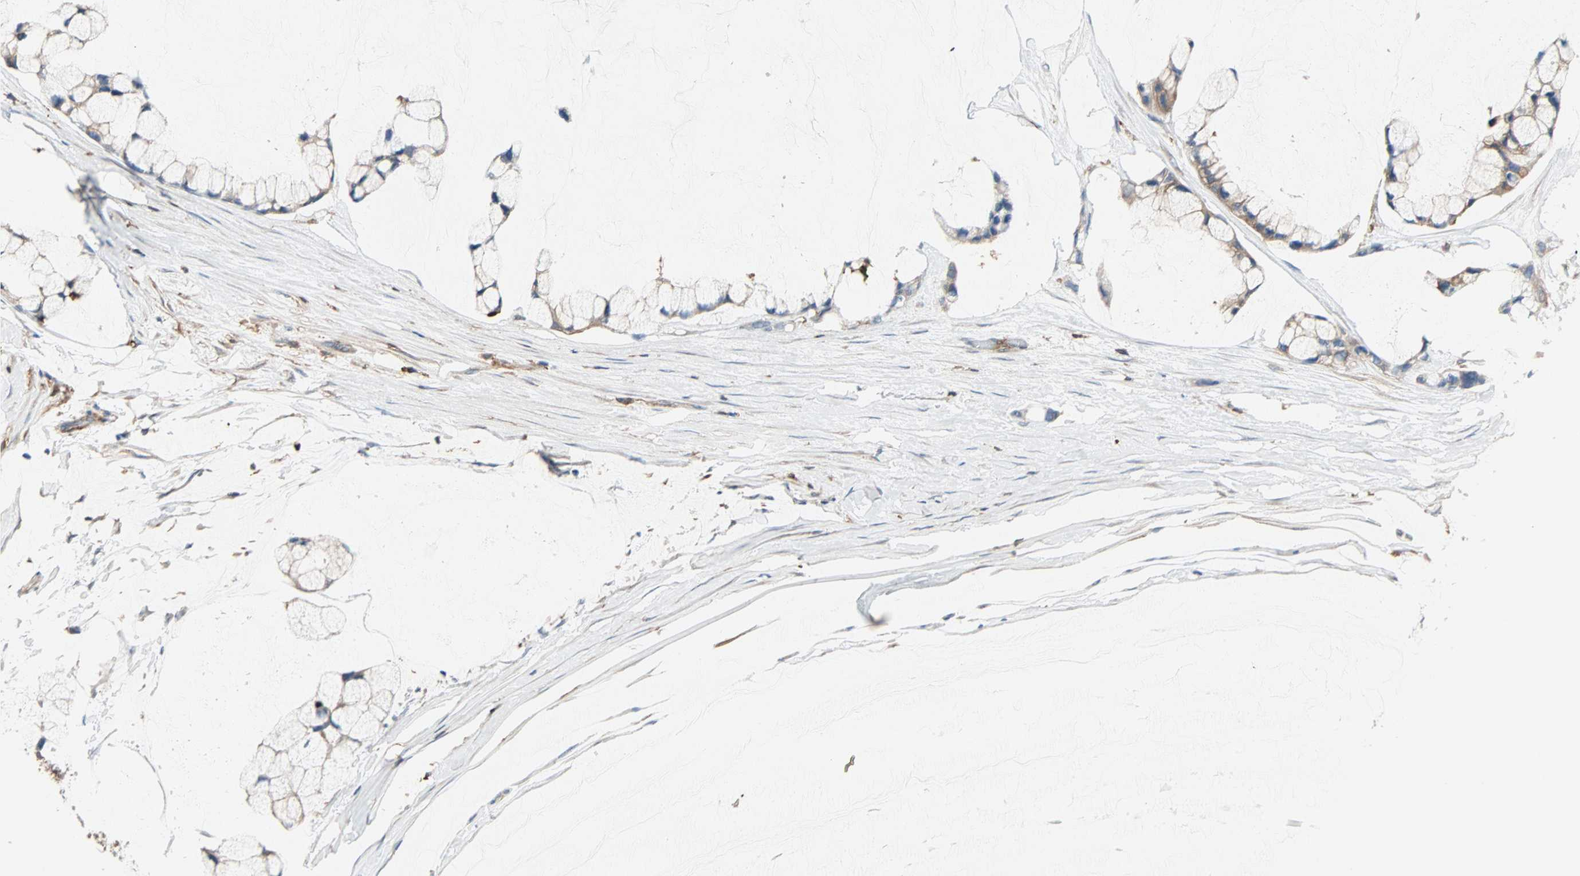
{"staining": {"intensity": "moderate", "quantity": ">75%", "location": "cytoplasmic/membranous"}, "tissue": "ovarian cancer", "cell_type": "Tumor cells", "image_type": "cancer", "snomed": [{"axis": "morphology", "description": "Cystadenocarcinoma, mucinous, NOS"}, {"axis": "topography", "description": "Ovary"}], "caption": "An image of human ovarian cancer (mucinous cystadenocarcinoma) stained for a protein displays moderate cytoplasmic/membranous brown staining in tumor cells.", "gene": "EPB41L2", "patient": {"sex": "female", "age": 39}}